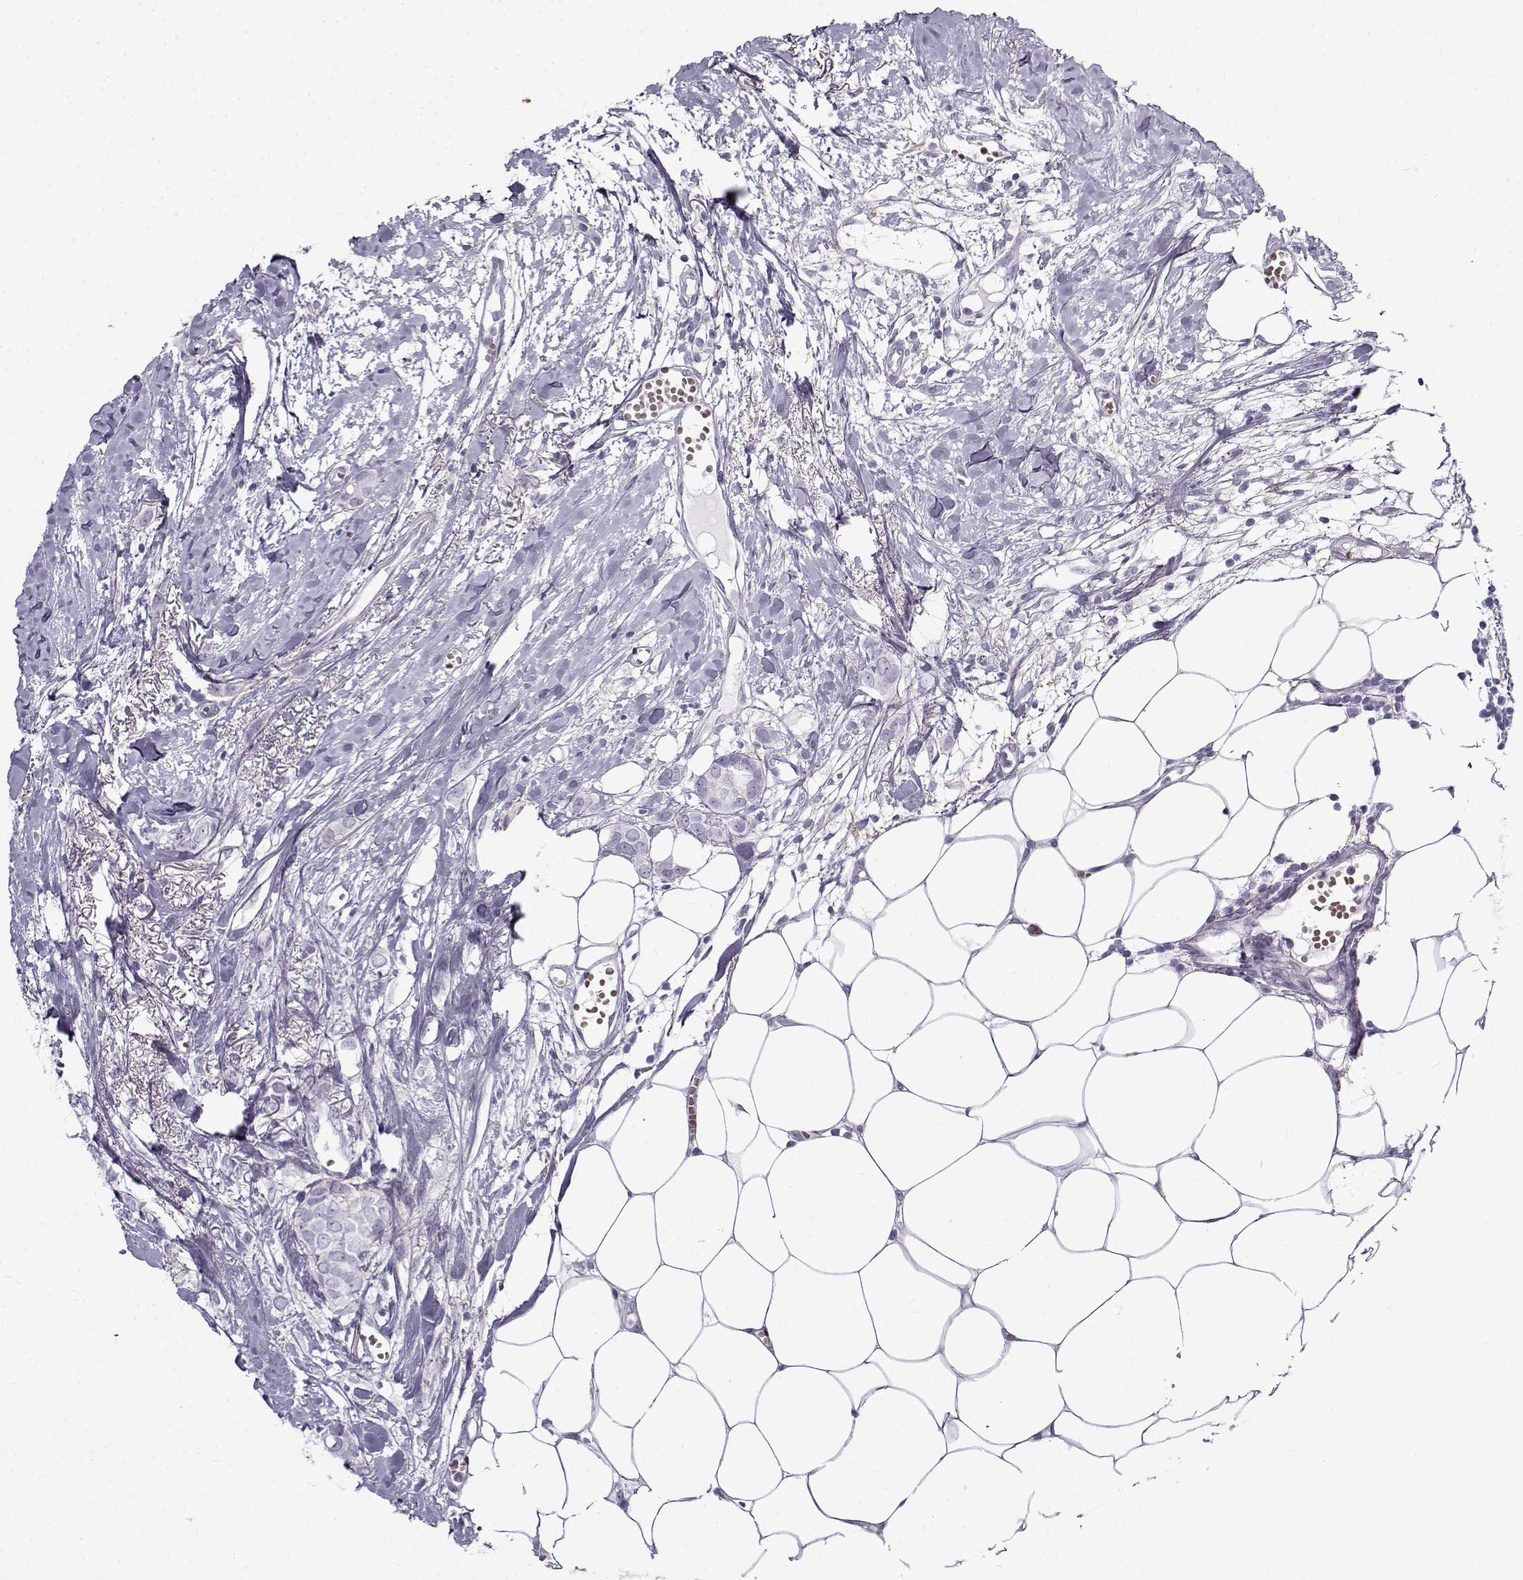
{"staining": {"intensity": "negative", "quantity": "none", "location": "none"}, "tissue": "breast cancer", "cell_type": "Tumor cells", "image_type": "cancer", "snomed": [{"axis": "morphology", "description": "Duct carcinoma"}, {"axis": "topography", "description": "Breast"}], "caption": "Human breast cancer stained for a protein using immunohistochemistry displays no expression in tumor cells.", "gene": "GTSF1L", "patient": {"sex": "female", "age": 85}}